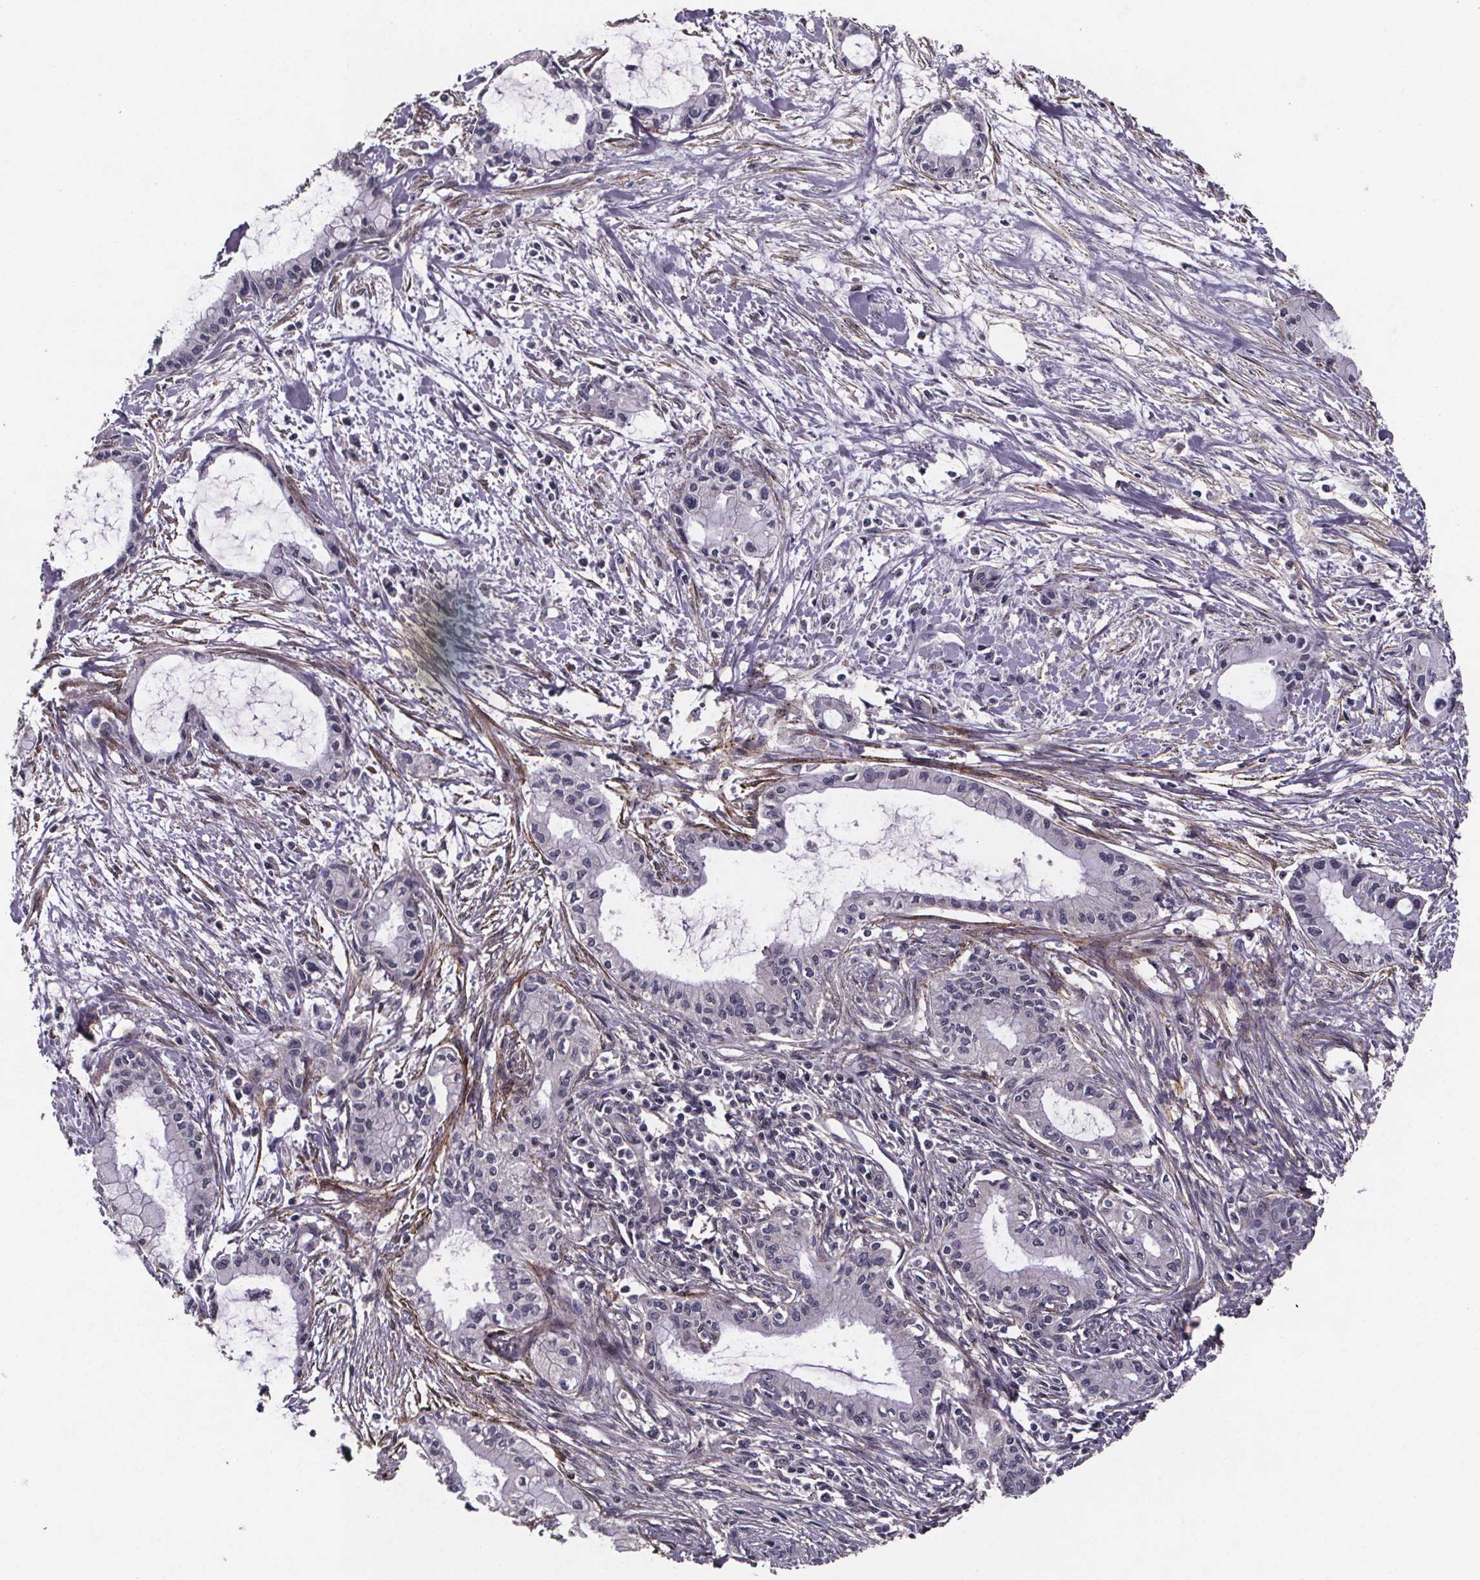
{"staining": {"intensity": "negative", "quantity": "none", "location": "none"}, "tissue": "pancreatic cancer", "cell_type": "Tumor cells", "image_type": "cancer", "snomed": [{"axis": "morphology", "description": "Adenocarcinoma, NOS"}, {"axis": "topography", "description": "Pancreas"}], "caption": "This is a image of immunohistochemistry (IHC) staining of pancreatic cancer, which shows no expression in tumor cells.", "gene": "PALLD", "patient": {"sex": "male", "age": 48}}